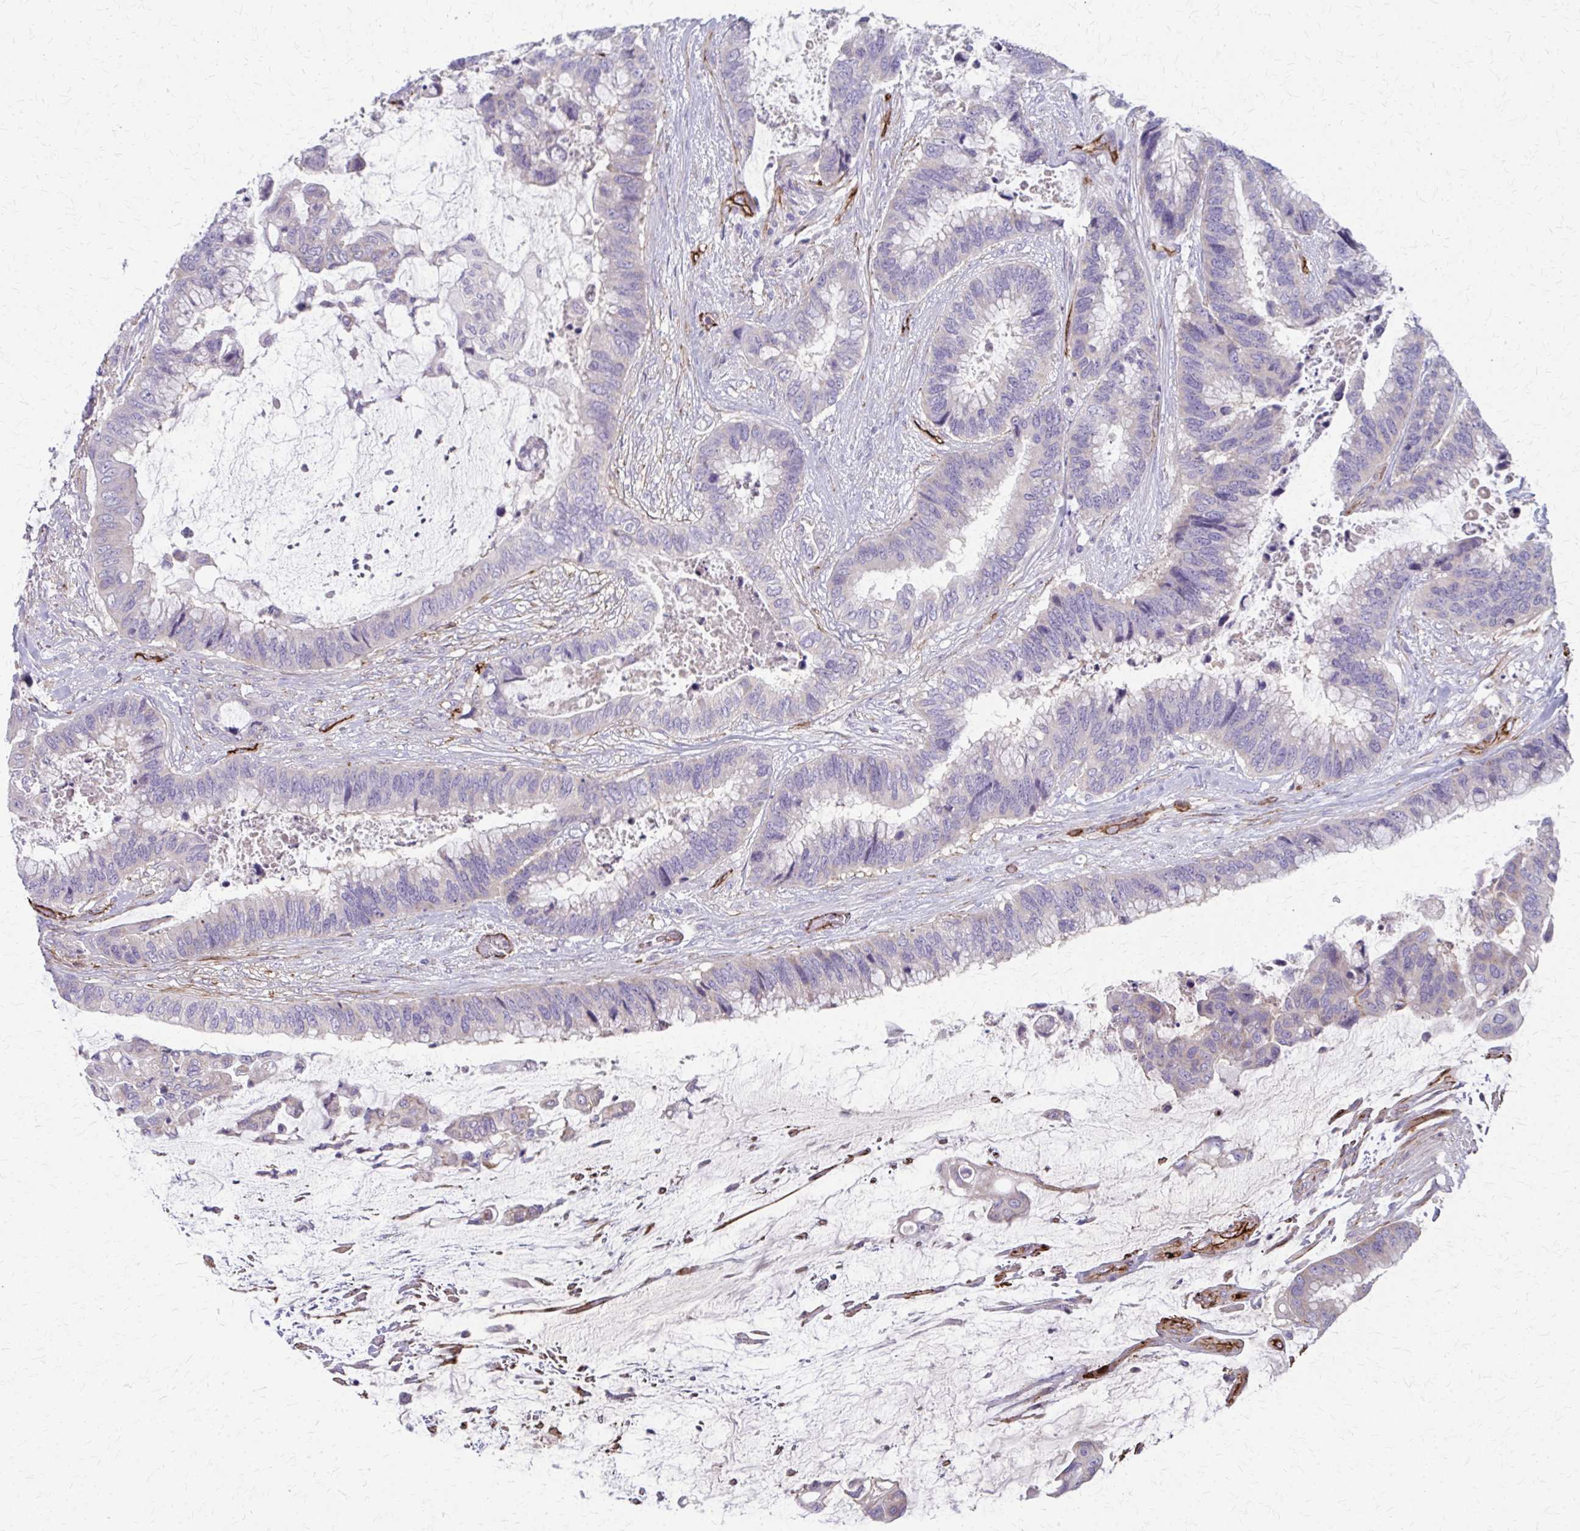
{"staining": {"intensity": "negative", "quantity": "none", "location": "none"}, "tissue": "colorectal cancer", "cell_type": "Tumor cells", "image_type": "cancer", "snomed": [{"axis": "morphology", "description": "Adenocarcinoma, NOS"}, {"axis": "topography", "description": "Rectum"}], "caption": "A histopathology image of colorectal adenocarcinoma stained for a protein reveals no brown staining in tumor cells.", "gene": "ADIPOQ", "patient": {"sex": "female", "age": 59}}